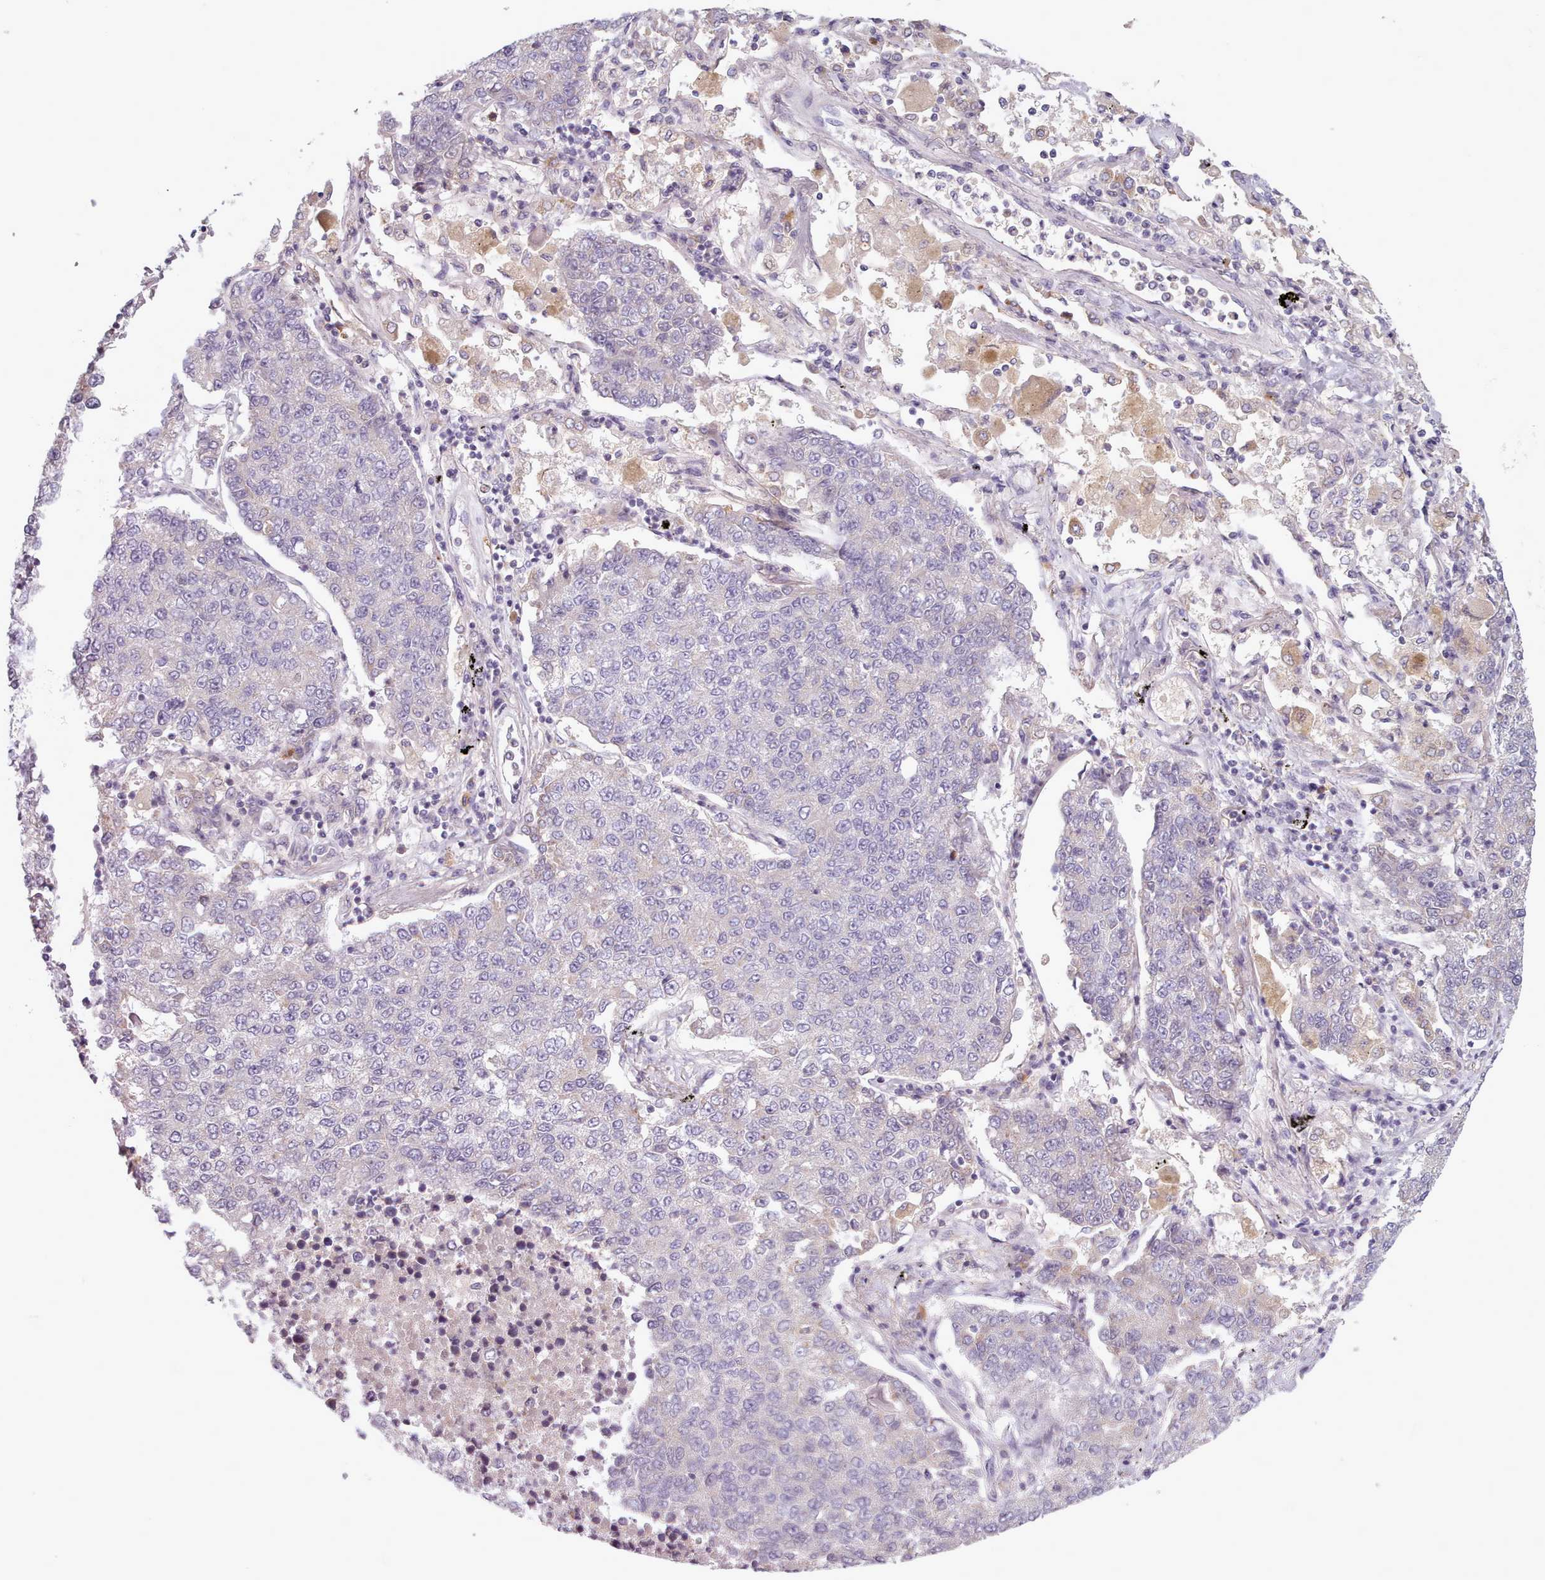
{"staining": {"intensity": "negative", "quantity": "none", "location": "none"}, "tissue": "lung cancer", "cell_type": "Tumor cells", "image_type": "cancer", "snomed": [{"axis": "morphology", "description": "Adenocarcinoma, NOS"}, {"axis": "topography", "description": "Lung"}], "caption": "This is a image of immunohistochemistry staining of lung adenocarcinoma, which shows no positivity in tumor cells. (Brightfield microscopy of DAB immunohistochemistry (IHC) at high magnification).", "gene": "LAPTM5", "patient": {"sex": "male", "age": 49}}